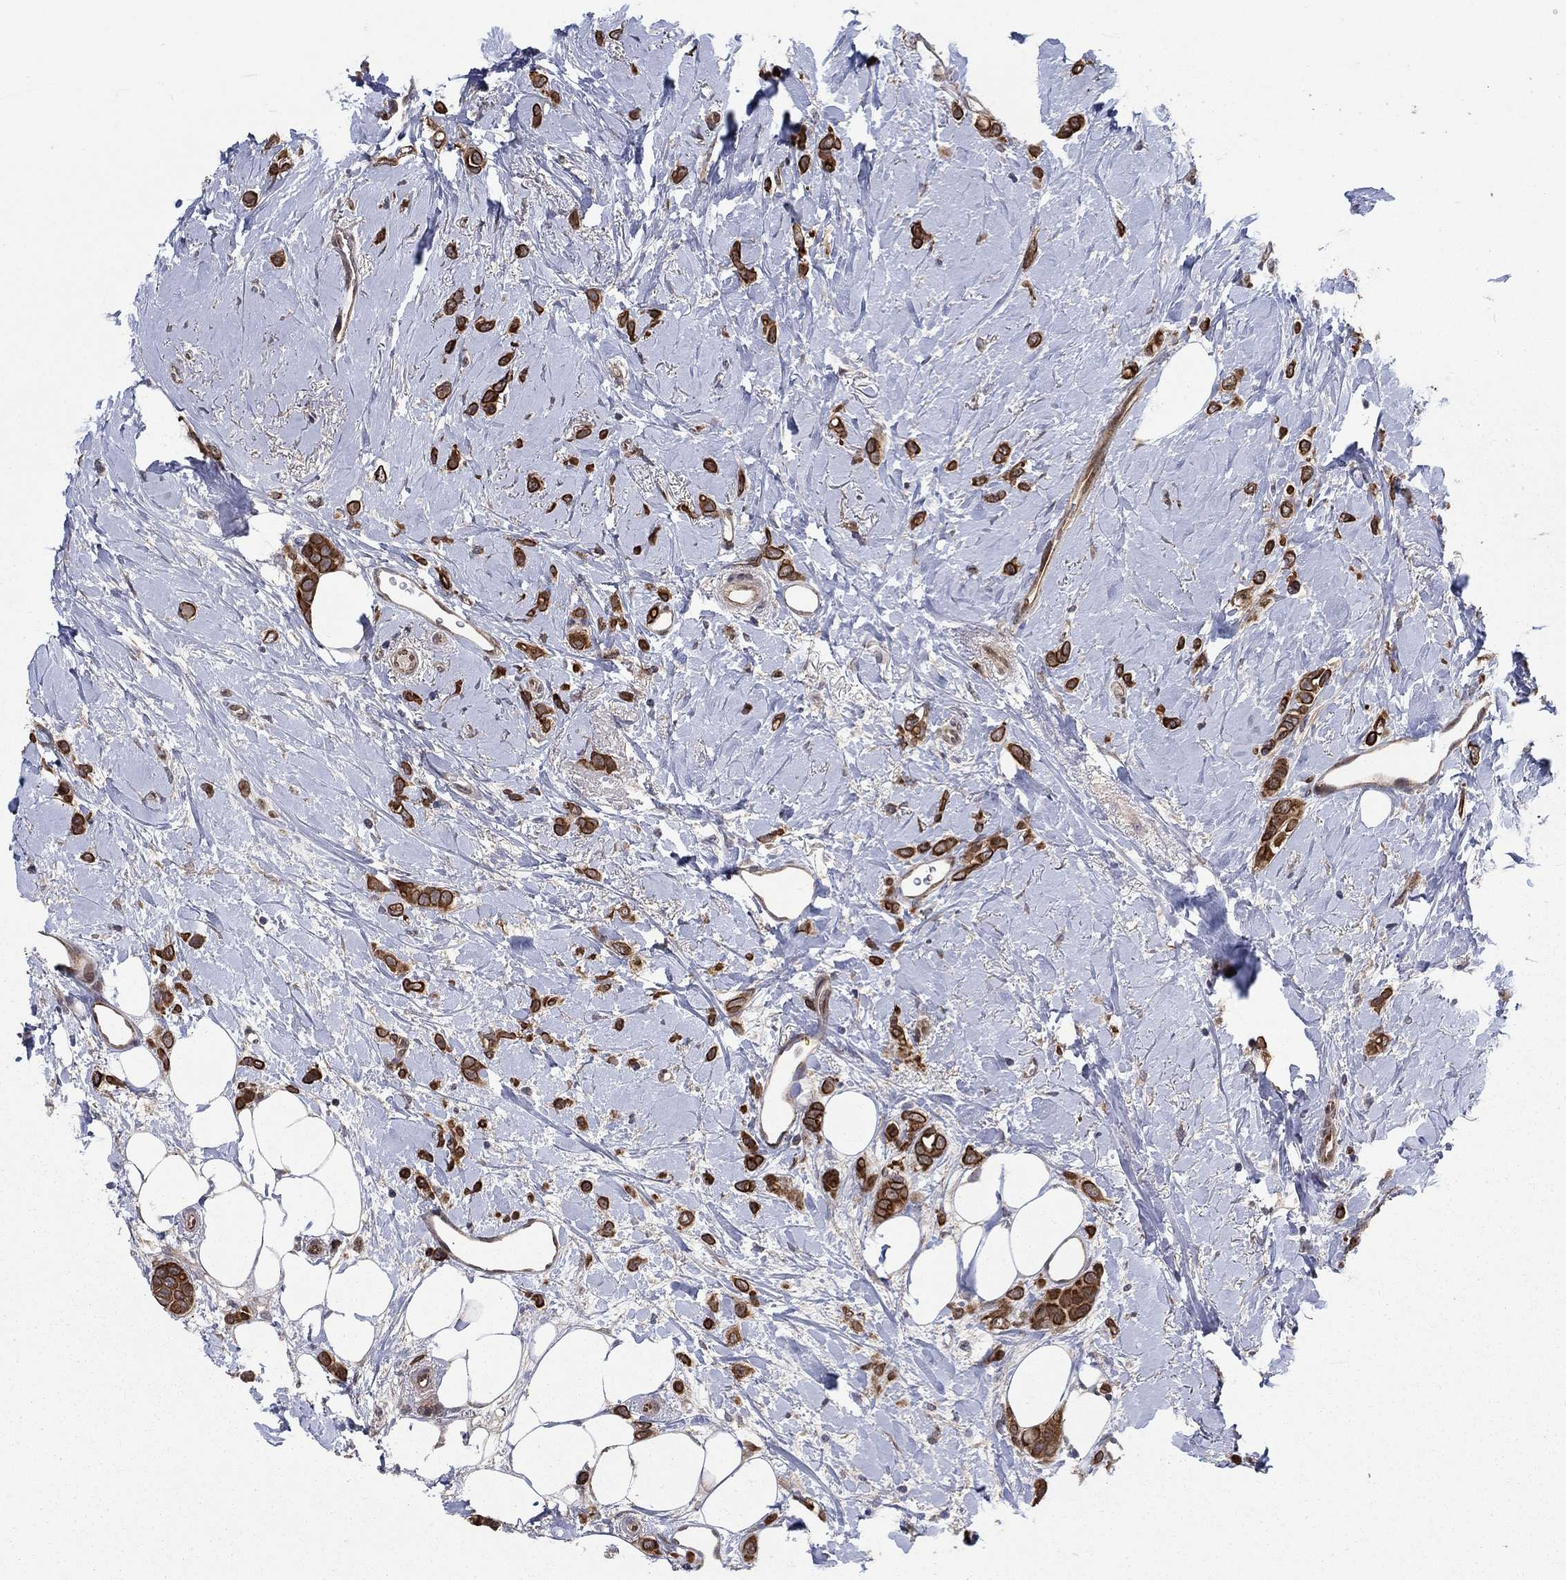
{"staining": {"intensity": "strong", "quantity": ">75%", "location": "cytoplasmic/membranous,nuclear"}, "tissue": "breast cancer", "cell_type": "Tumor cells", "image_type": "cancer", "snomed": [{"axis": "morphology", "description": "Lobular carcinoma"}, {"axis": "topography", "description": "Breast"}], "caption": "There is high levels of strong cytoplasmic/membranous and nuclear staining in tumor cells of breast cancer (lobular carcinoma), as demonstrated by immunohistochemical staining (brown color).", "gene": "SH3RF1", "patient": {"sex": "female", "age": 66}}